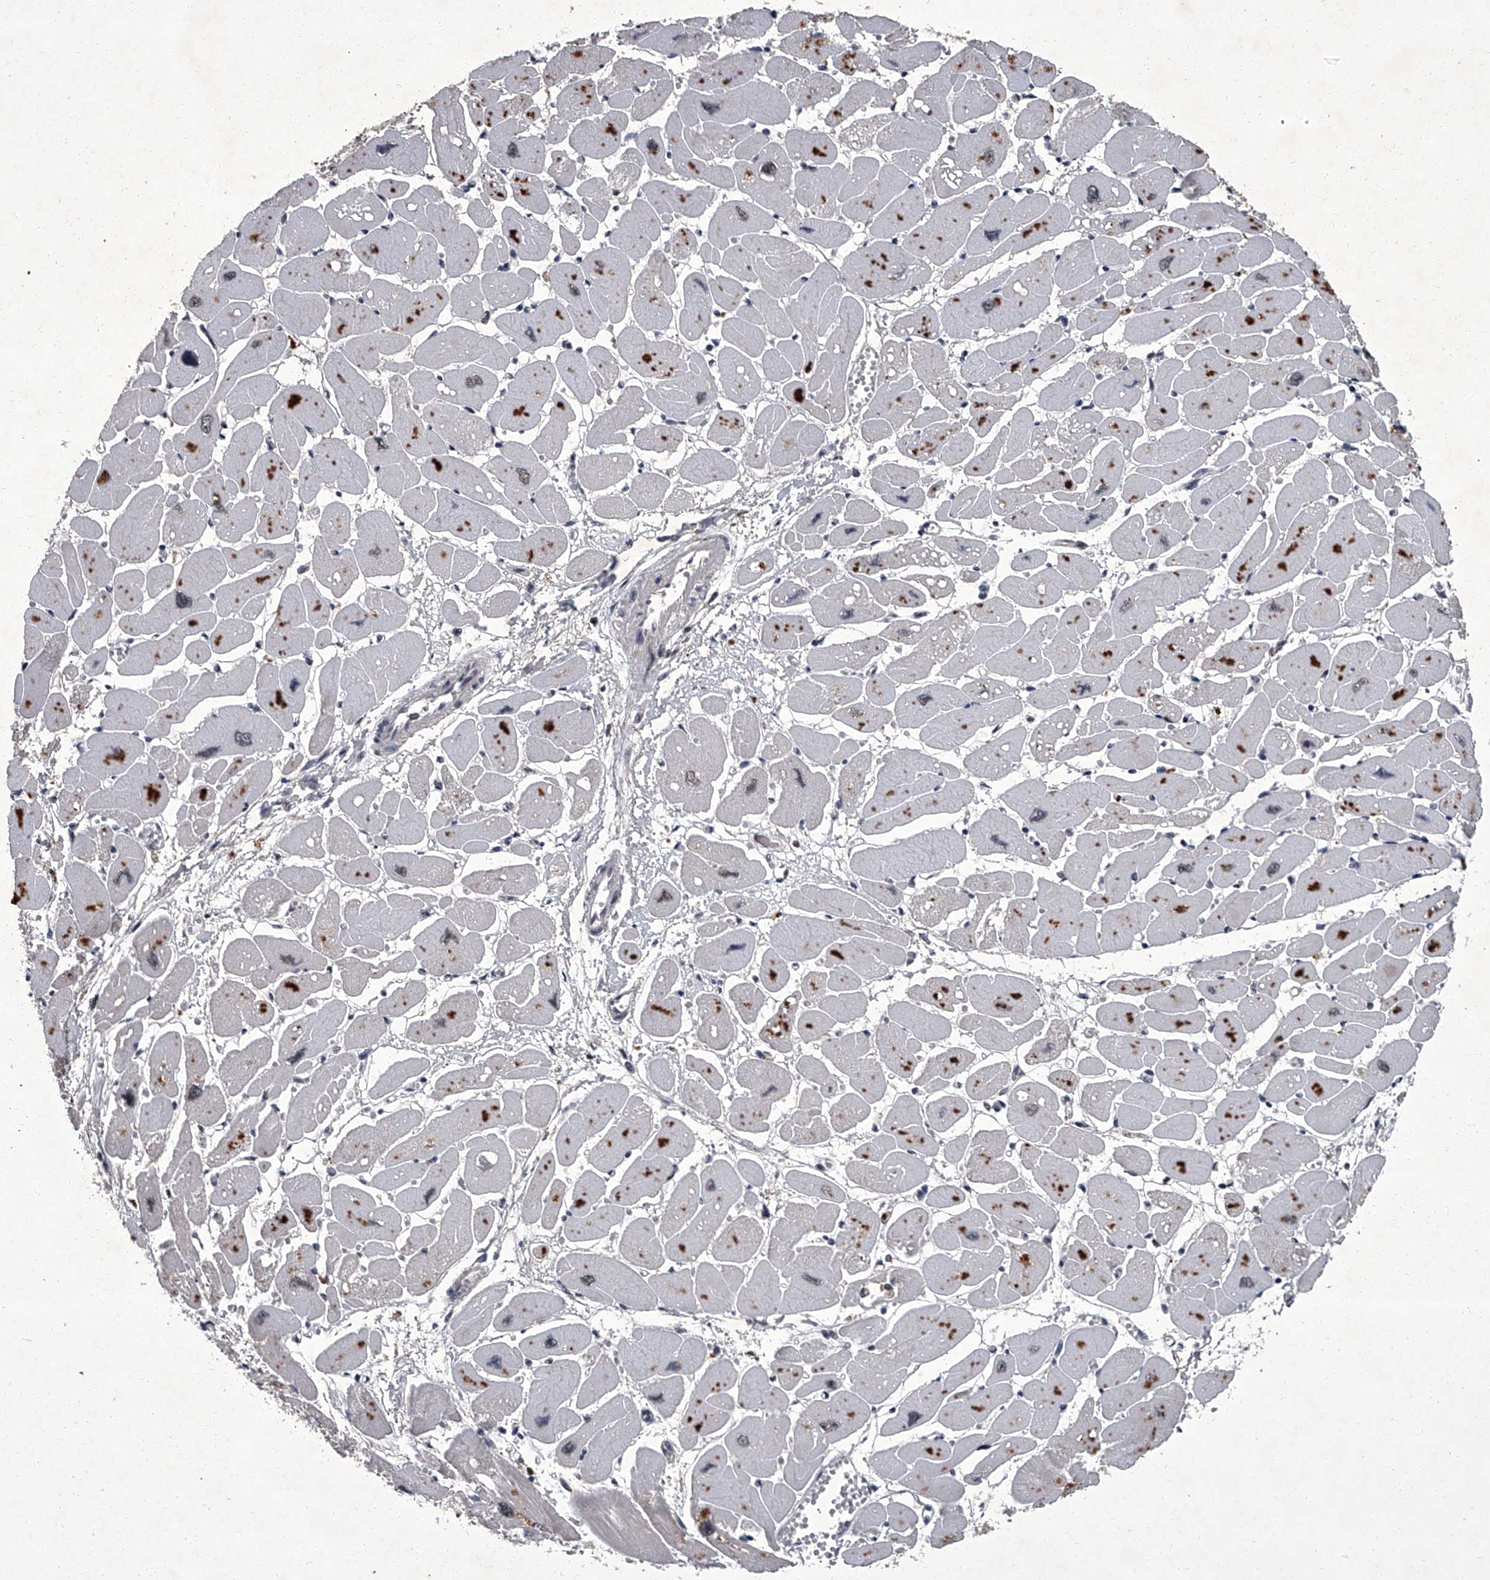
{"staining": {"intensity": "moderate", "quantity": "25%-75%", "location": "cytoplasmic/membranous,nuclear"}, "tissue": "heart muscle", "cell_type": "Cardiomyocytes", "image_type": "normal", "snomed": [{"axis": "morphology", "description": "Normal tissue, NOS"}, {"axis": "topography", "description": "Heart"}], "caption": "This image shows IHC staining of normal human heart muscle, with medium moderate cytoplasmic/membranous,nuclear positivity in approximately 25%-75% of cardiomyocytes.", "gene": "ZNF518B", "patient": {"sex": "female", "age": 54}}